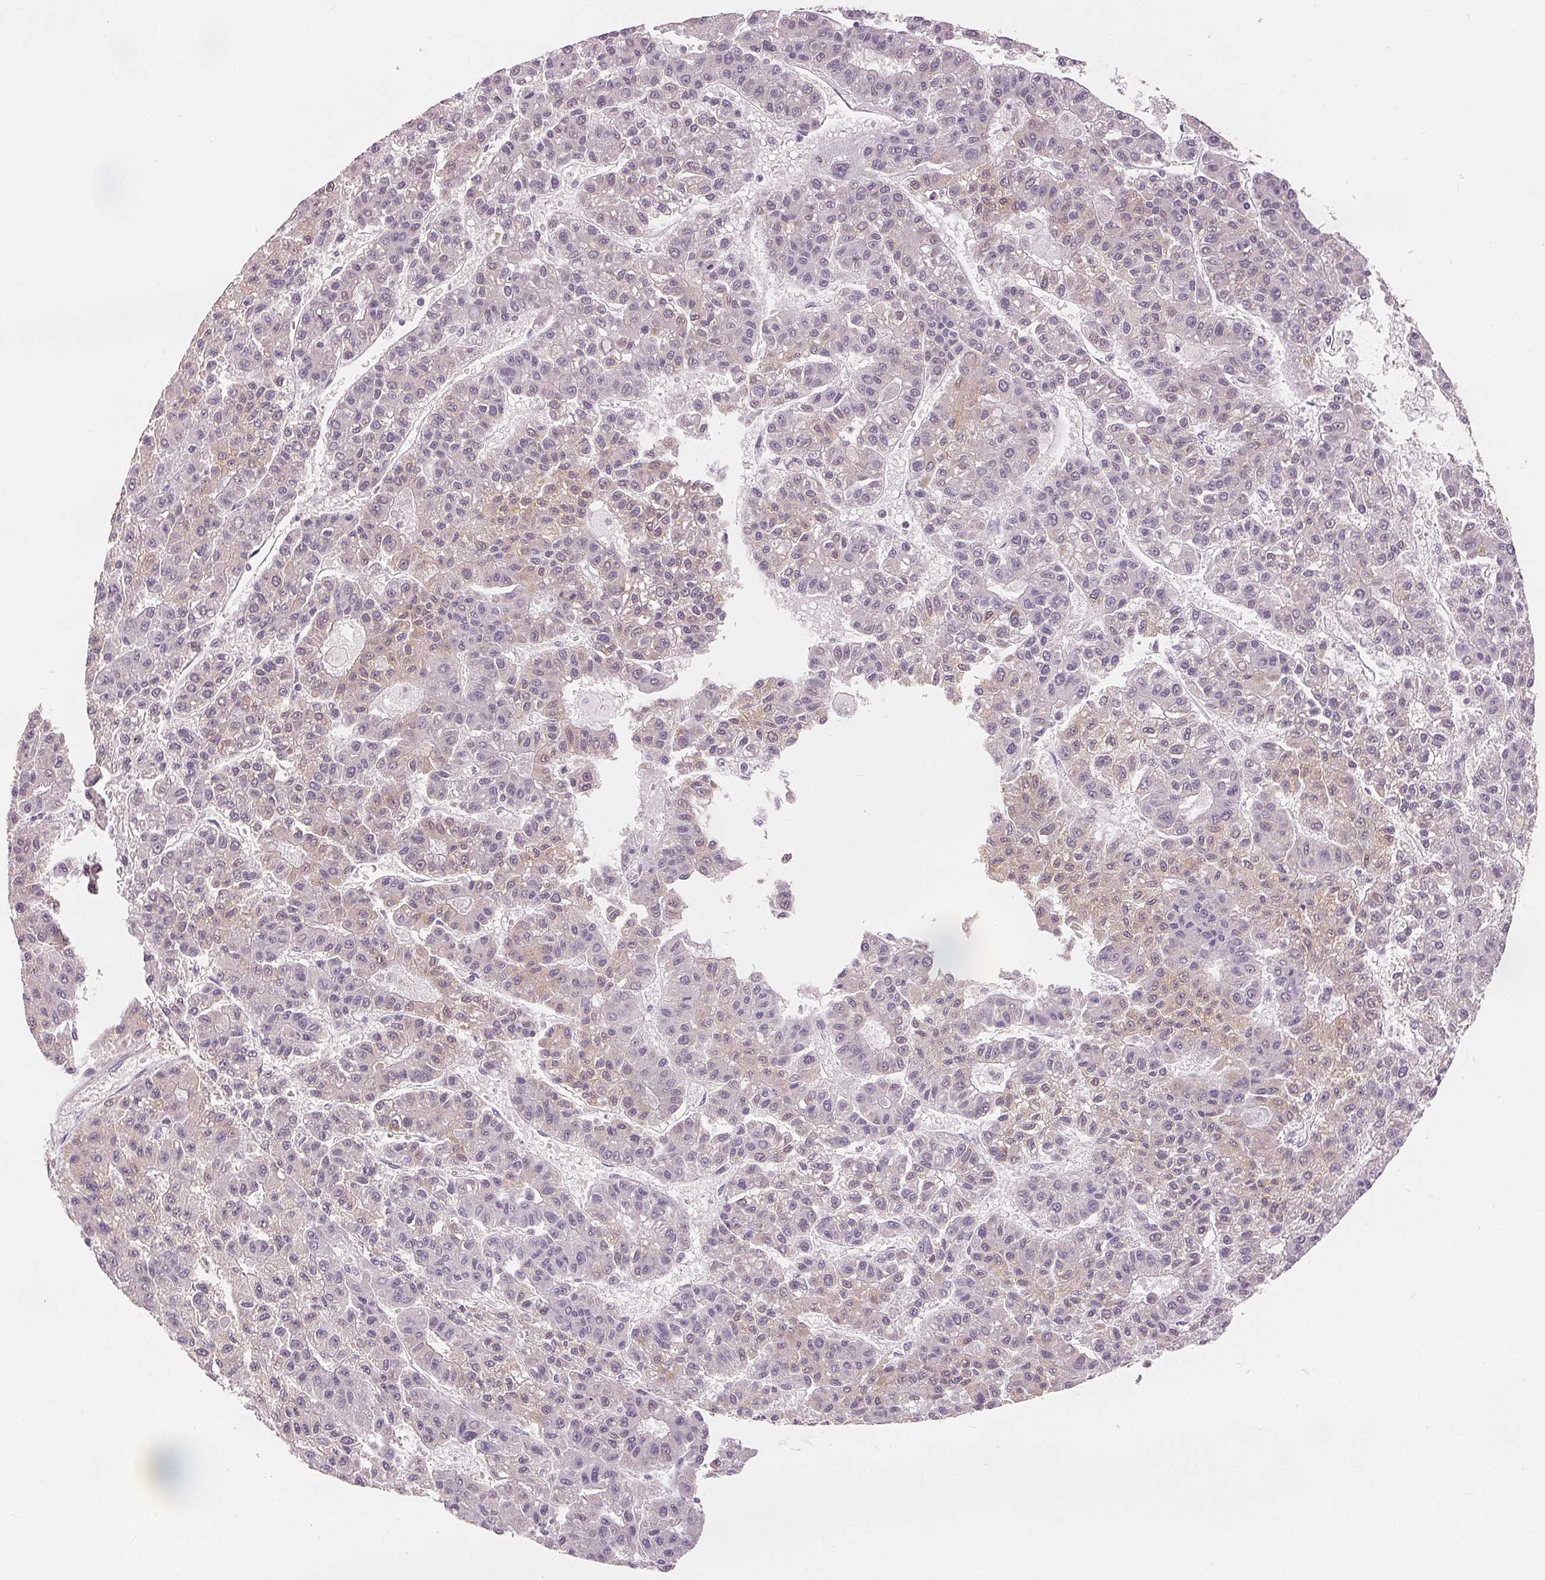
{"staining": {"intensity": "weak", "quantity": "<25%", "location": "cytoplasmic/membranous"}, "tissue": "liver cancer", "cell_type": "Tumor cells", "image_type": "cancer", "snomed": [{"axis": "morphology", "description": "Carcinoma, Hepatocellular, NOS"}, {"axis": "topography", "description": "Liver"}], "caption": "Immunohistochemistry micrograph of liver cancer (hepatocellular carcinoma) stained for a protein (brown), which exhibits no staining in tumor cells.", "gene": "SLC27A5", "patient": {"sex": "male", "age": 70}}